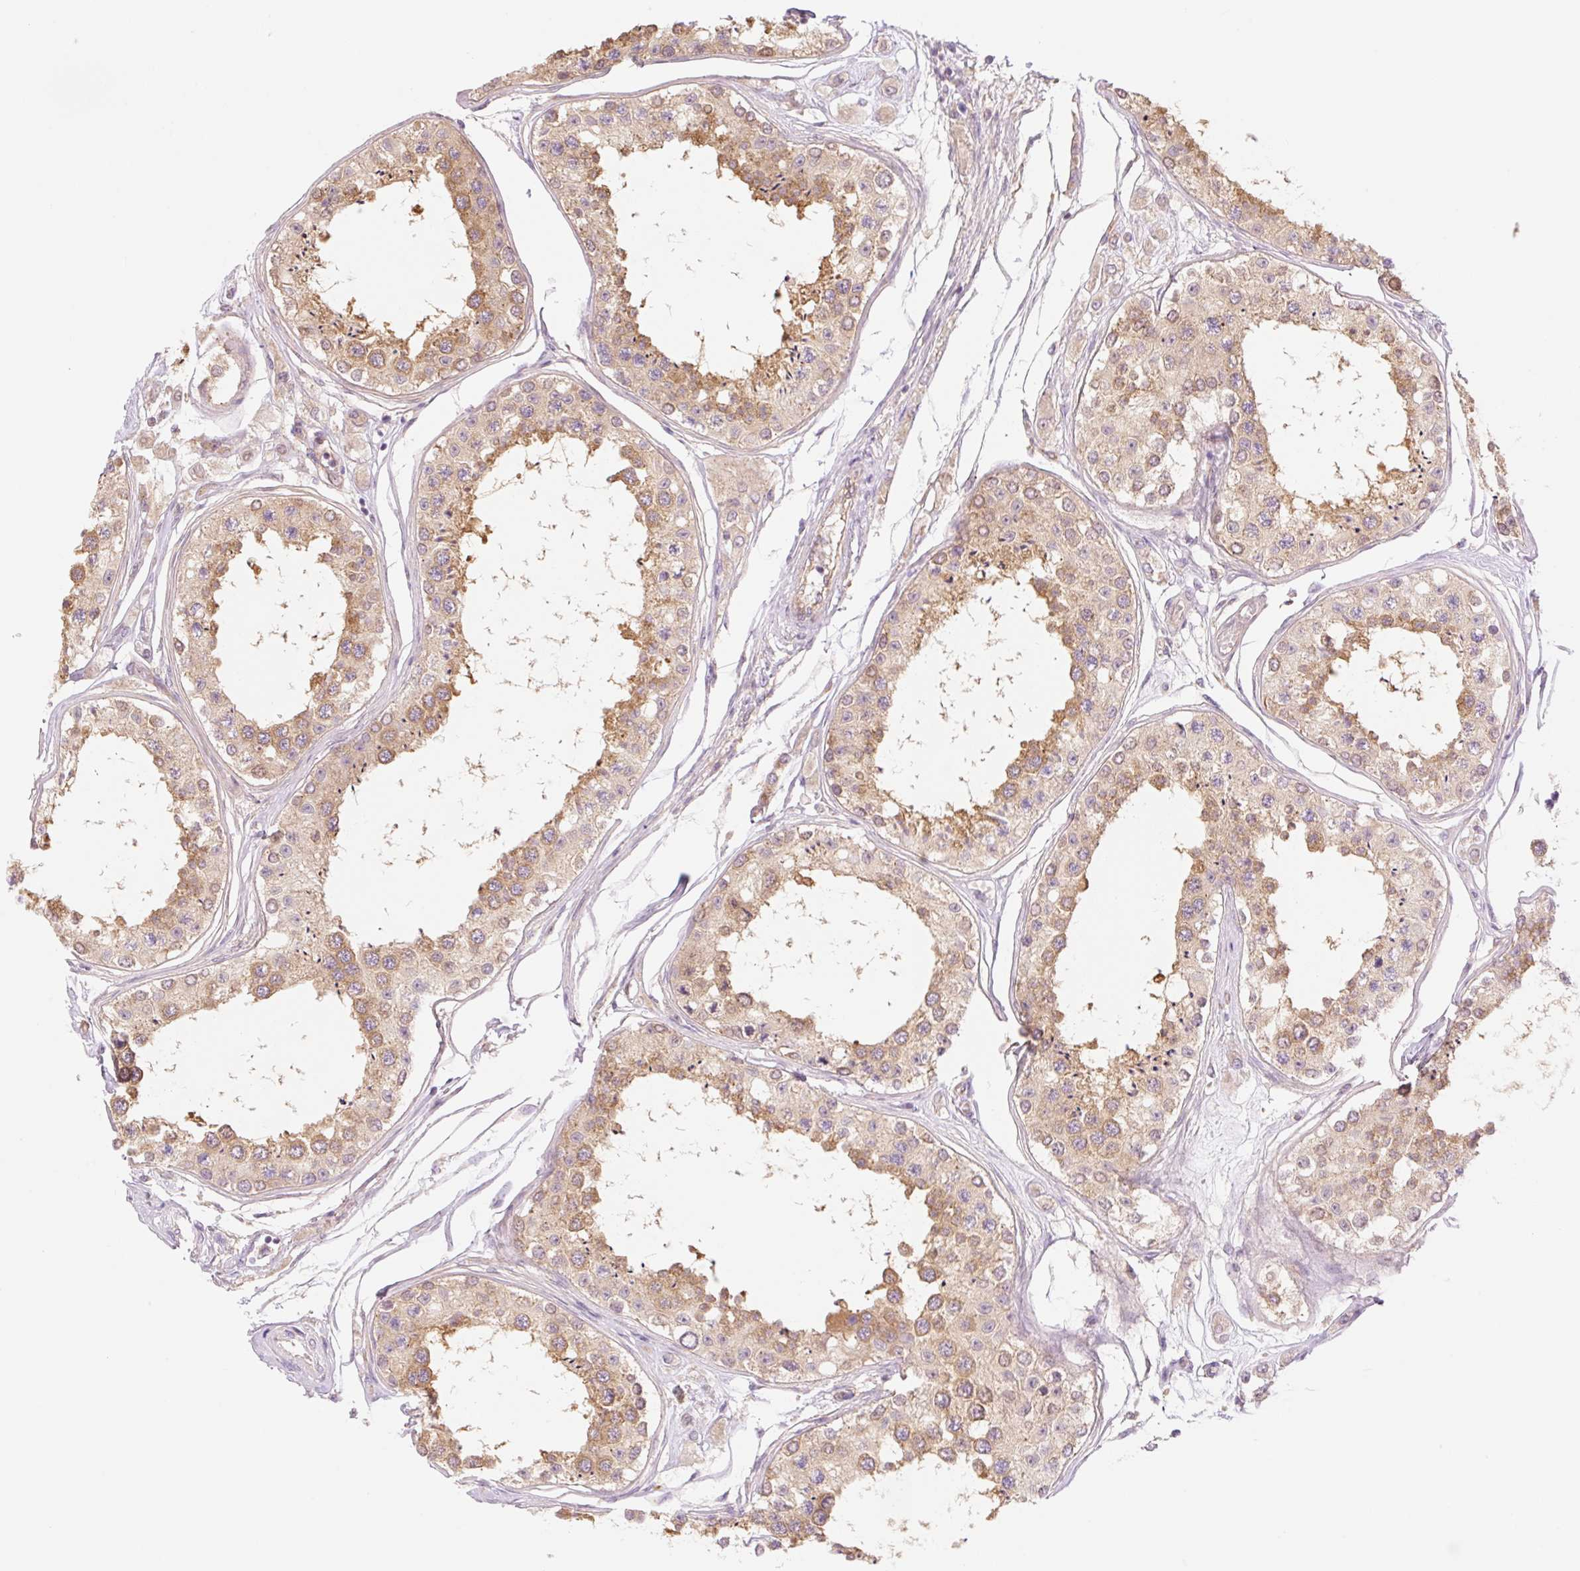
{"staining": {"intensity": "moderate", "quantity": ">75%", "location": "cytoplasmic/membranous"}, "tissue": "testis", "cell_type": "Cells in seminiferous ducts", "image_type": "normal", "snomed": [{"axis": "morphology", "description": "Normal tissue, NOS"}, {"axis": "topography", "description": "Testis"}], "caption": "Immunohistochemical staining of benign testis exhibits moderate cytoplasmic/membranous protein expression in about >75% of cells in seminiferous ducts. The staining was performed using DAB, with brown indicating positive protein expression. Nuclei are stained blue with hematoxylin.", "gene": "NLRP5", "patient": {"sex": "male", "age": 25}}